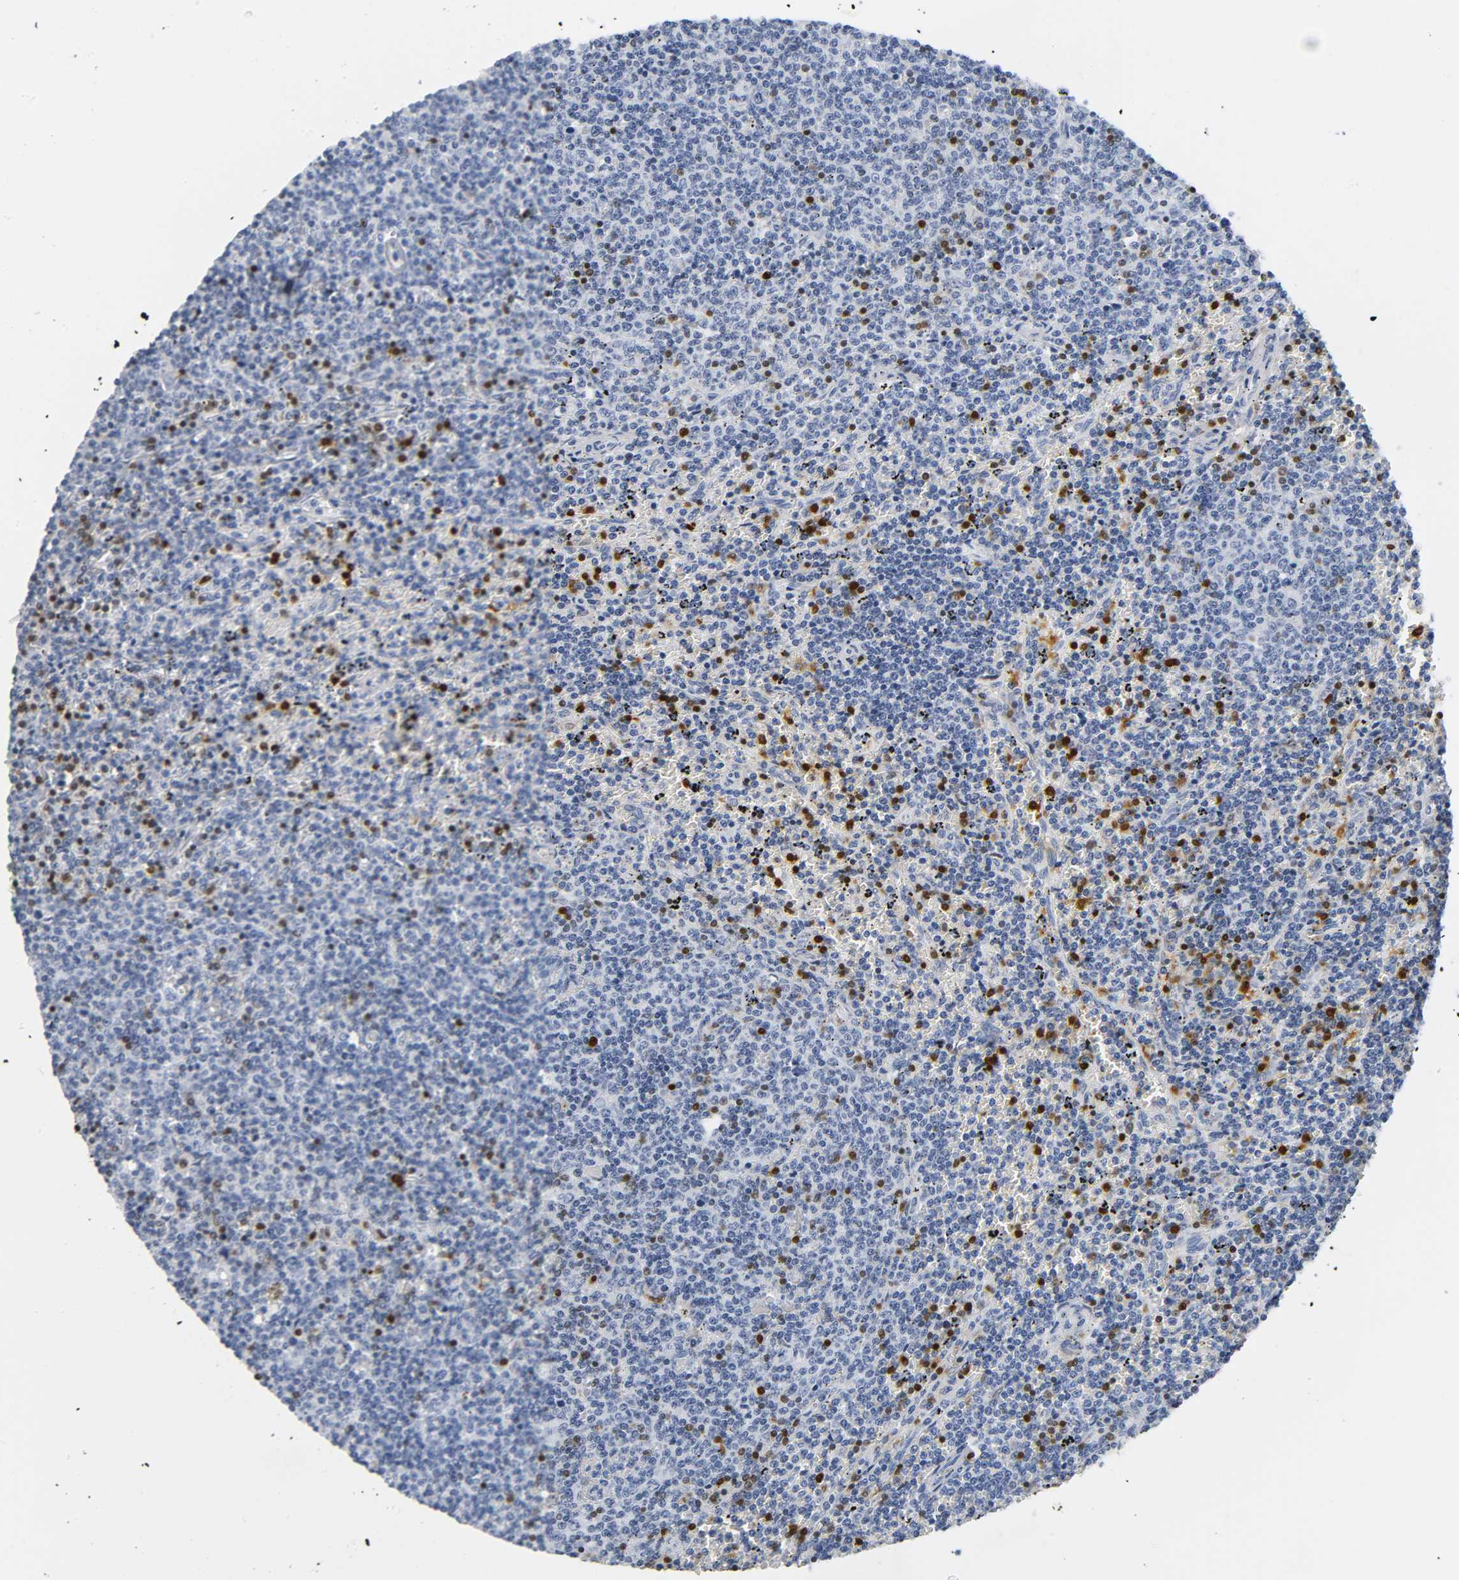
{"staining": {"intensity": "negative", "quantity": "none", "location": "none"}, "tissue": "lymphoma", "cell_type": "Tumor cells", "image_type": "cancer", "snomed": [{"axis": "morphology", "description": "Malignant lymphoma, non-Hodgkin's type, Low grade"}, {"axis": "topography", "description": "Spleen"}], "caption": "Histopathology image shows no significant protein staining in tumor cells of lymphoma.", "gene": "DOK2", "patient": {"sex": "female", "age": 50}}